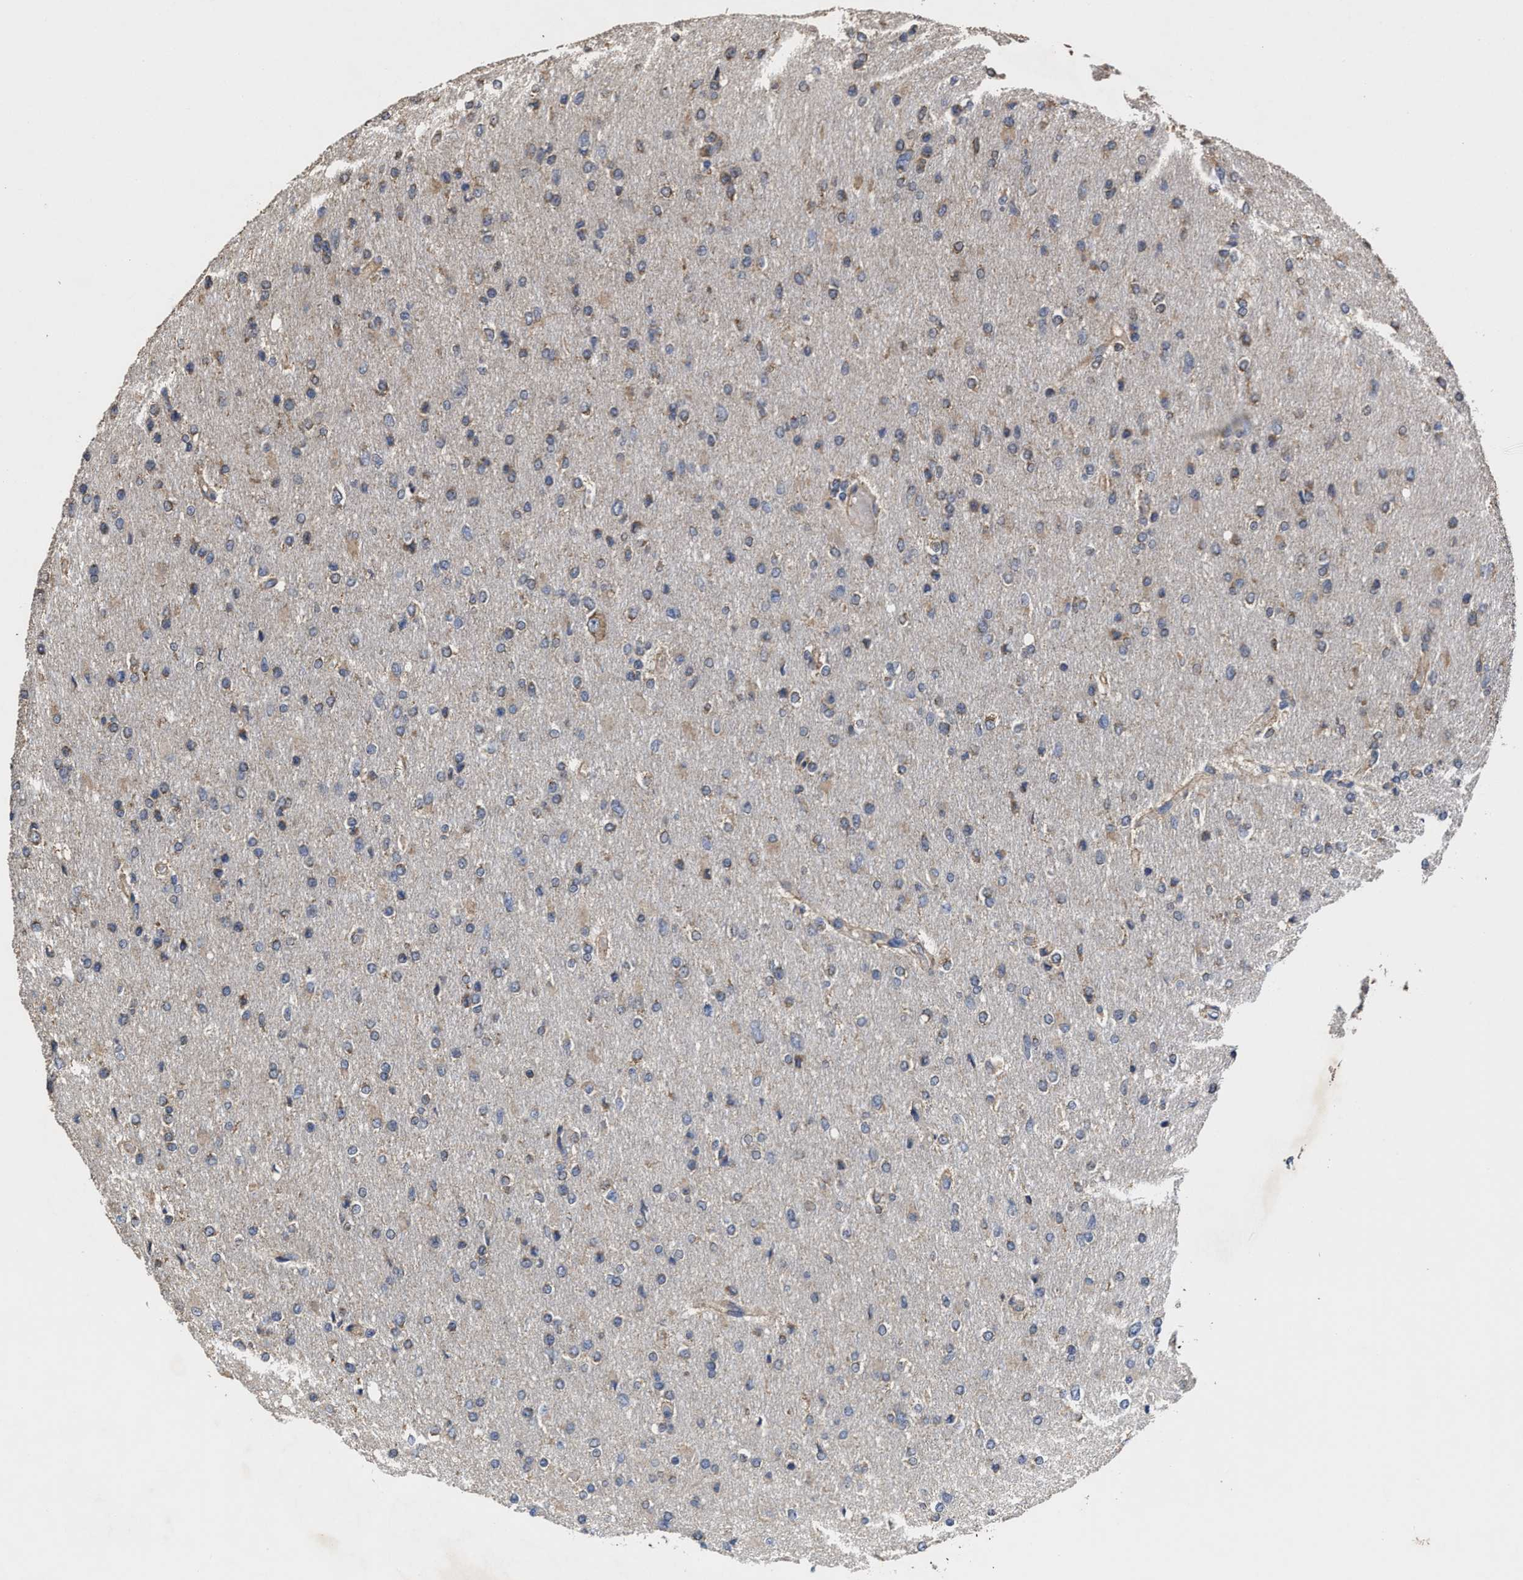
{"staining": {"intensity": "weak", "quantity": "25%-75%", "location": "cytoplasmic/membranous"}, "tissue": "glioma", "cell_type": "Tumor cells", "image_type": "cancer", "snomed": [{"axis": "morphology", "description": "Glioma, malignant, High grade"}, {"axis": "topography", "description": "Cerebral cortex"}], "caption": "Malignant glioma (high-grade) stained with DAB (3,3'-diaminobenzidine) immunohistochemistry (IHC) shows low levels of weak cytoplasmic/membranous expression in about 25%-75% of tumor cells.", "gene": "SFXN4", "patient": {"sex": "female", "age": 36}}